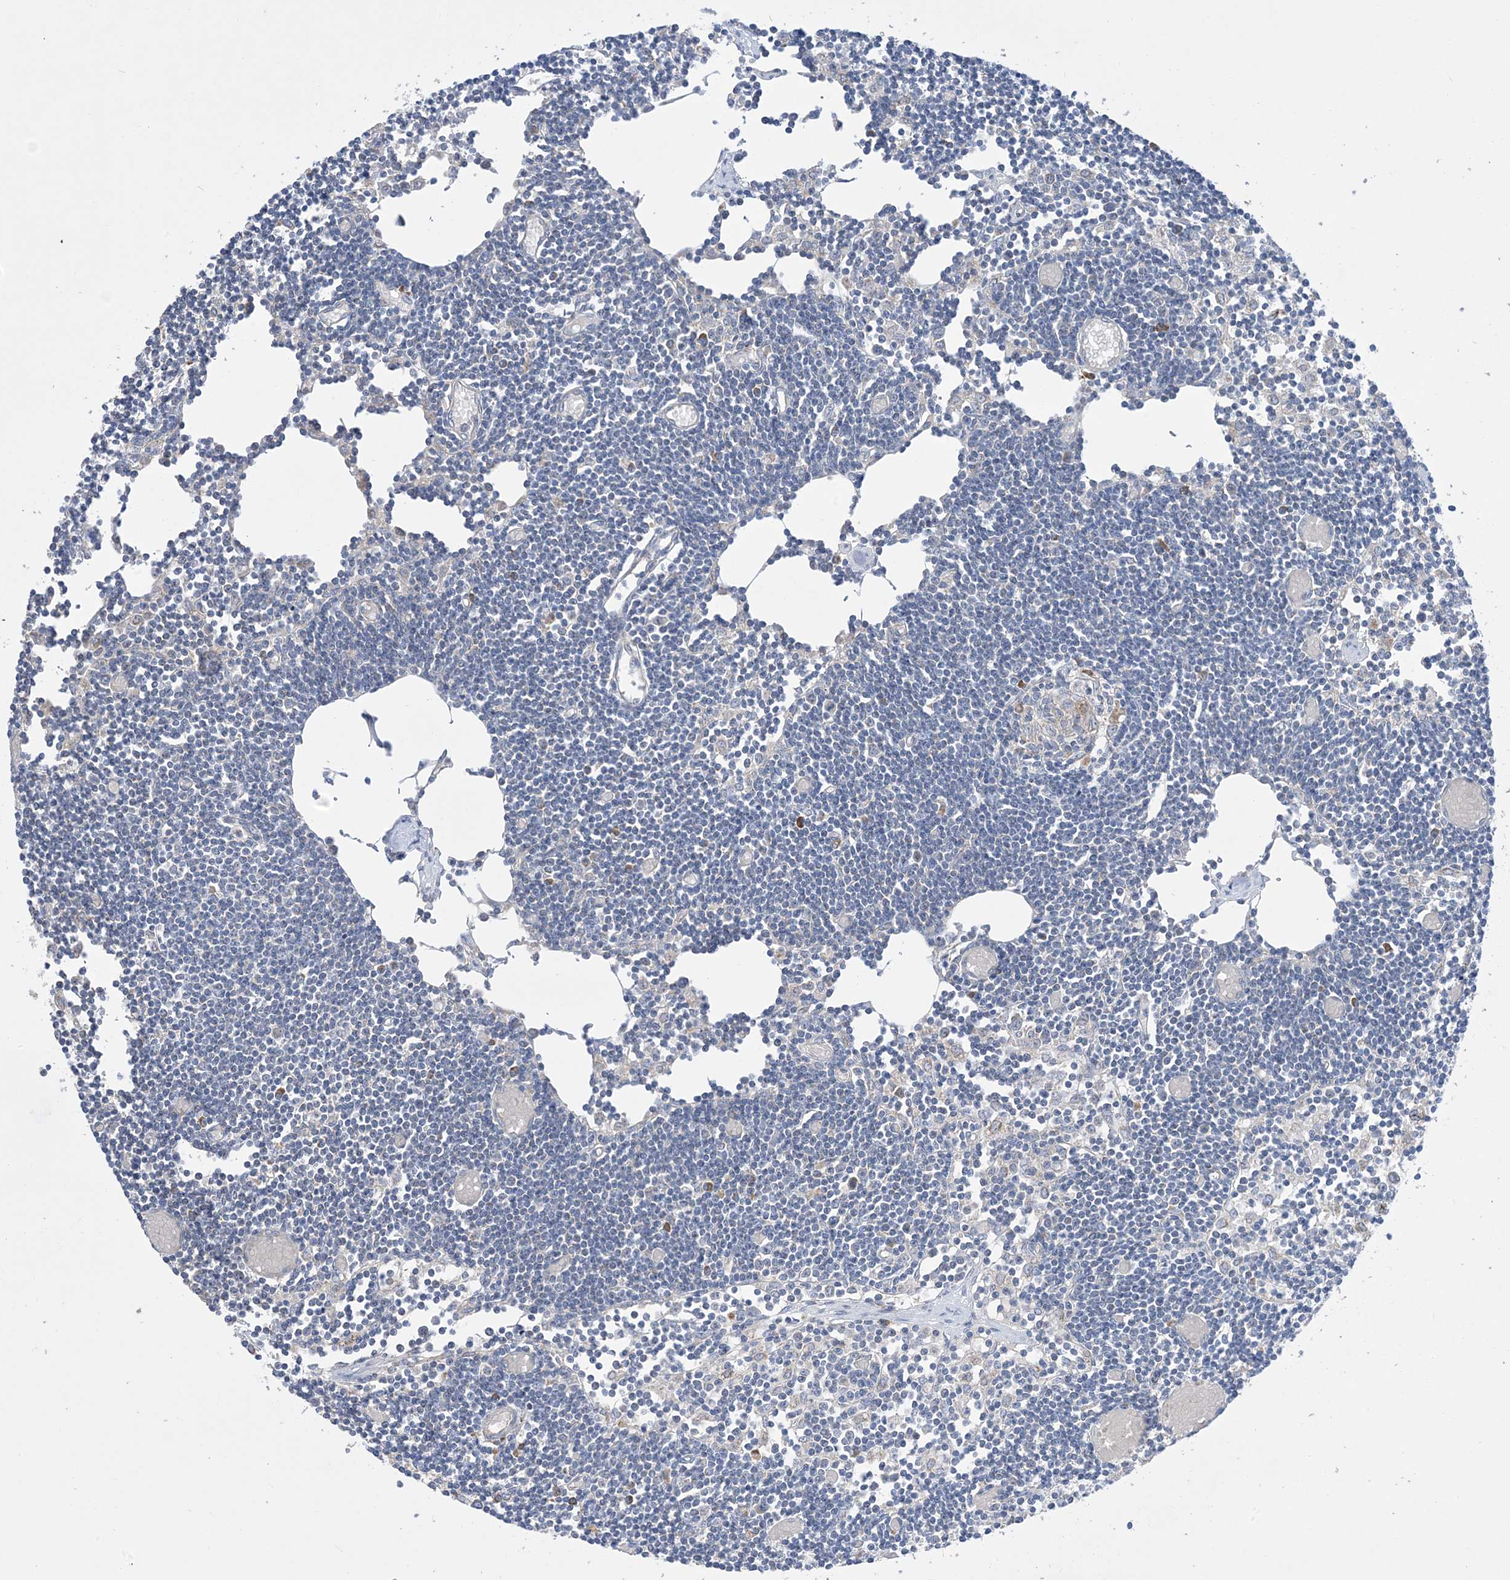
{"staining": {"intensity": "weak", "quantity": "<25%", "location": "cytoplasmic/membranous"}, "tissue": "lymph node", "cell_type": "Germinal center cells", "image_type": "normal", "snomed": [{"axis": "morphology", "description": "Normal tissue, NOS"}, {"axis": "topography", "description": "Lymph node"}], "caption": "High magnification brightfield microscopy of normal lymph node stained with DAB (3,3'-diaminobenzidine) (brown) and counterstained with hematoxylin (blue): germinal center cells show no significant positivity. The staining is performed using DAB (3,3'-diaminobenzidine) brown chromogen with nuclei counter-stained in using hematoxylin.", "gene": "CLEC16A", "patient": {"sex": "female", "age": 11}}